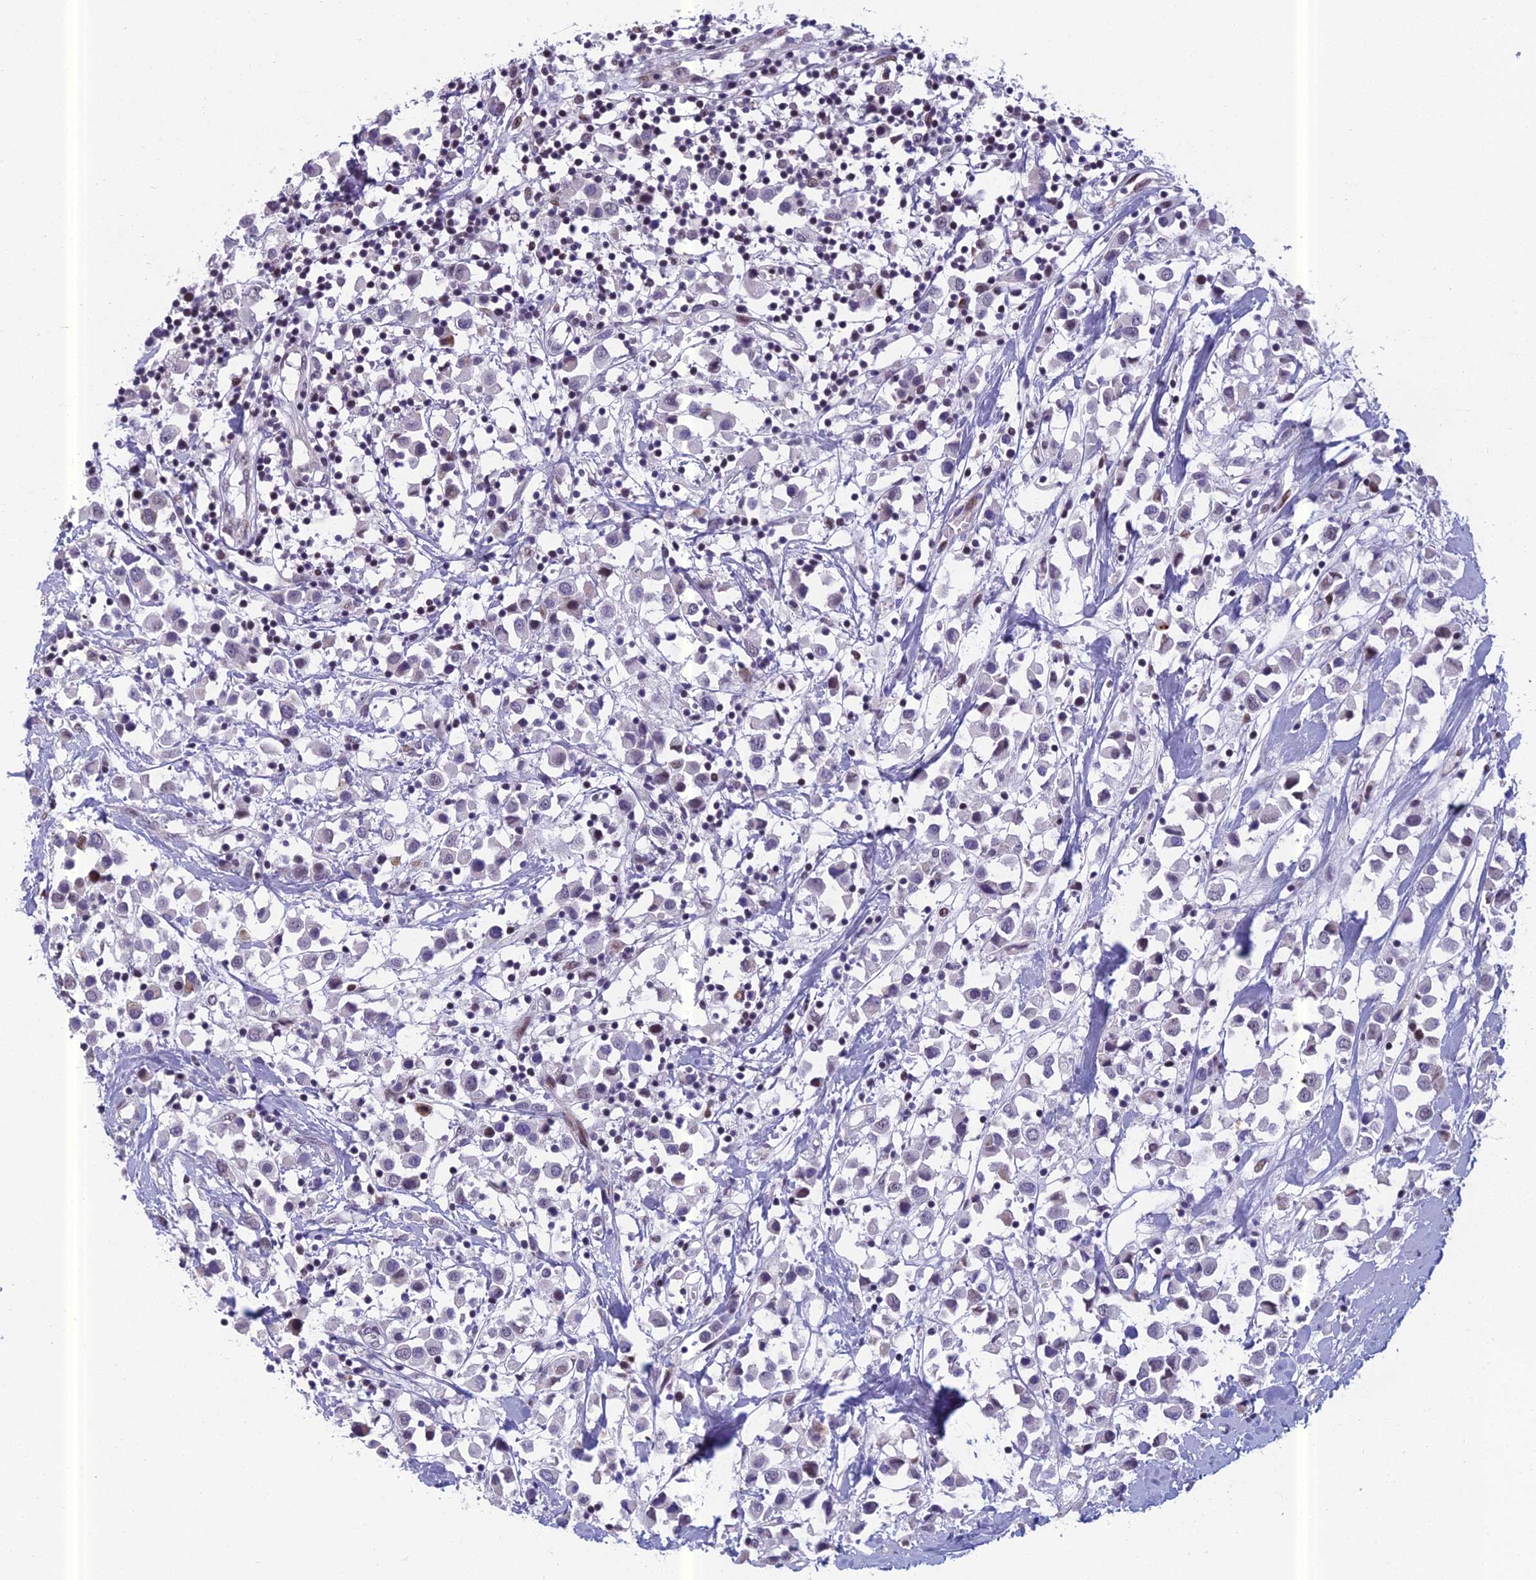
{"staining": {"intensity": "negative", "quantity": "none", "location": "none"}, "tissue": "breast cancer", "cell_type": "Tumor cells", "image_type": "cancer", "snomed": [{"axis": "morphology", "description": "Duct carcinoma"}, {"axis": "topography", "description": "Breast"}], "caption": "A micrograph of human breast cancer is negative for staining in tumor cells.", "gene": "RGS17", "patient": {"sex": "female", "age": 61}}